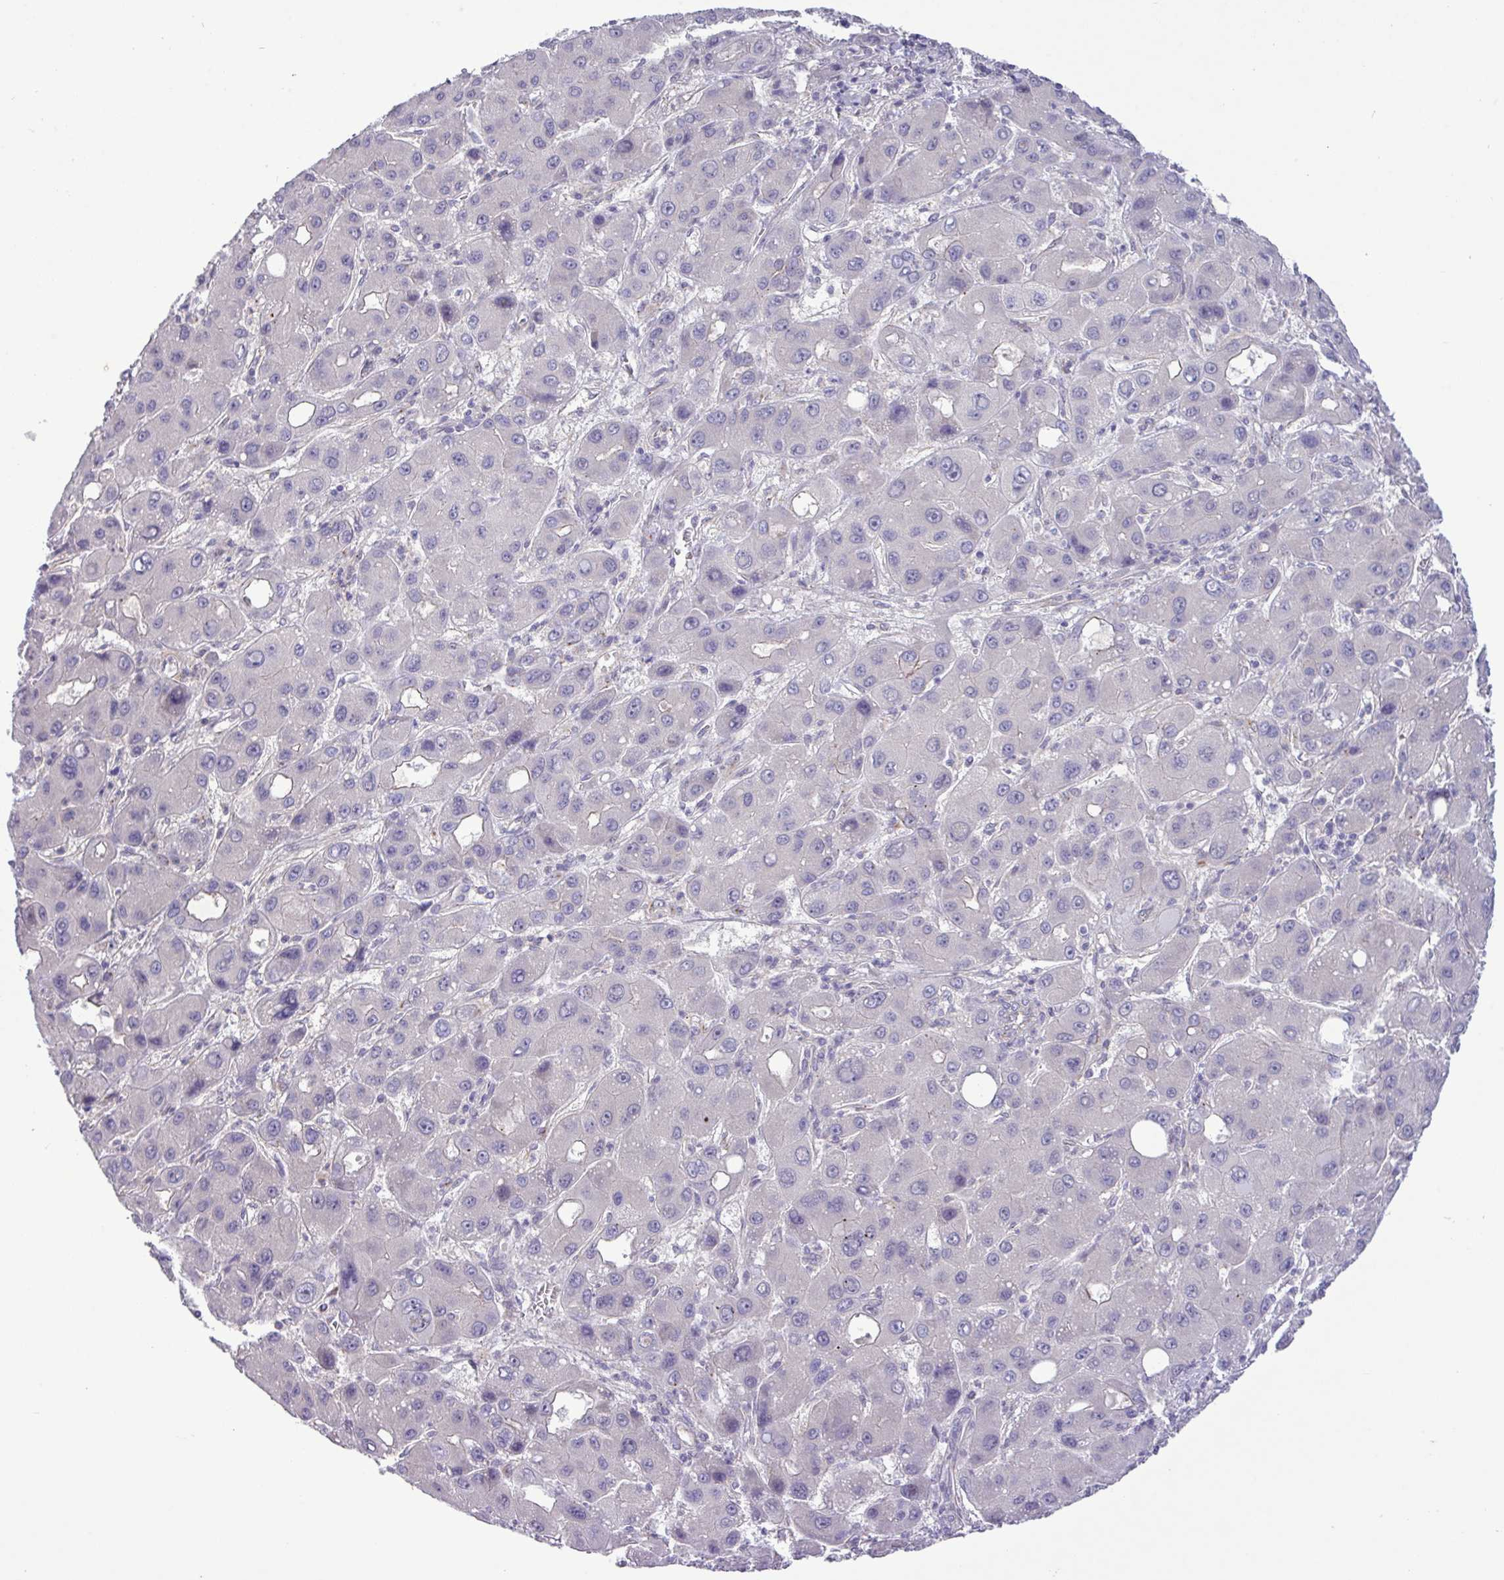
{"staining": {"intensity": "negative", "quantity": "none", "location": "none"}, "tissue": "liver cancer", "cell_type": "Tumor cells", "image_type": "cancer", "snomed": [{"axis": "morphology", "description": "Carcinoma, Hepatocellular, NOS"}, {"axis": "topography", "description": "Liver"}], "caption": "Histopathology image shows no protein expression in tumor cells of liver cancer tissue.", "gene": "SPINK8", "patient": {"sex": "male", "age": 55}}